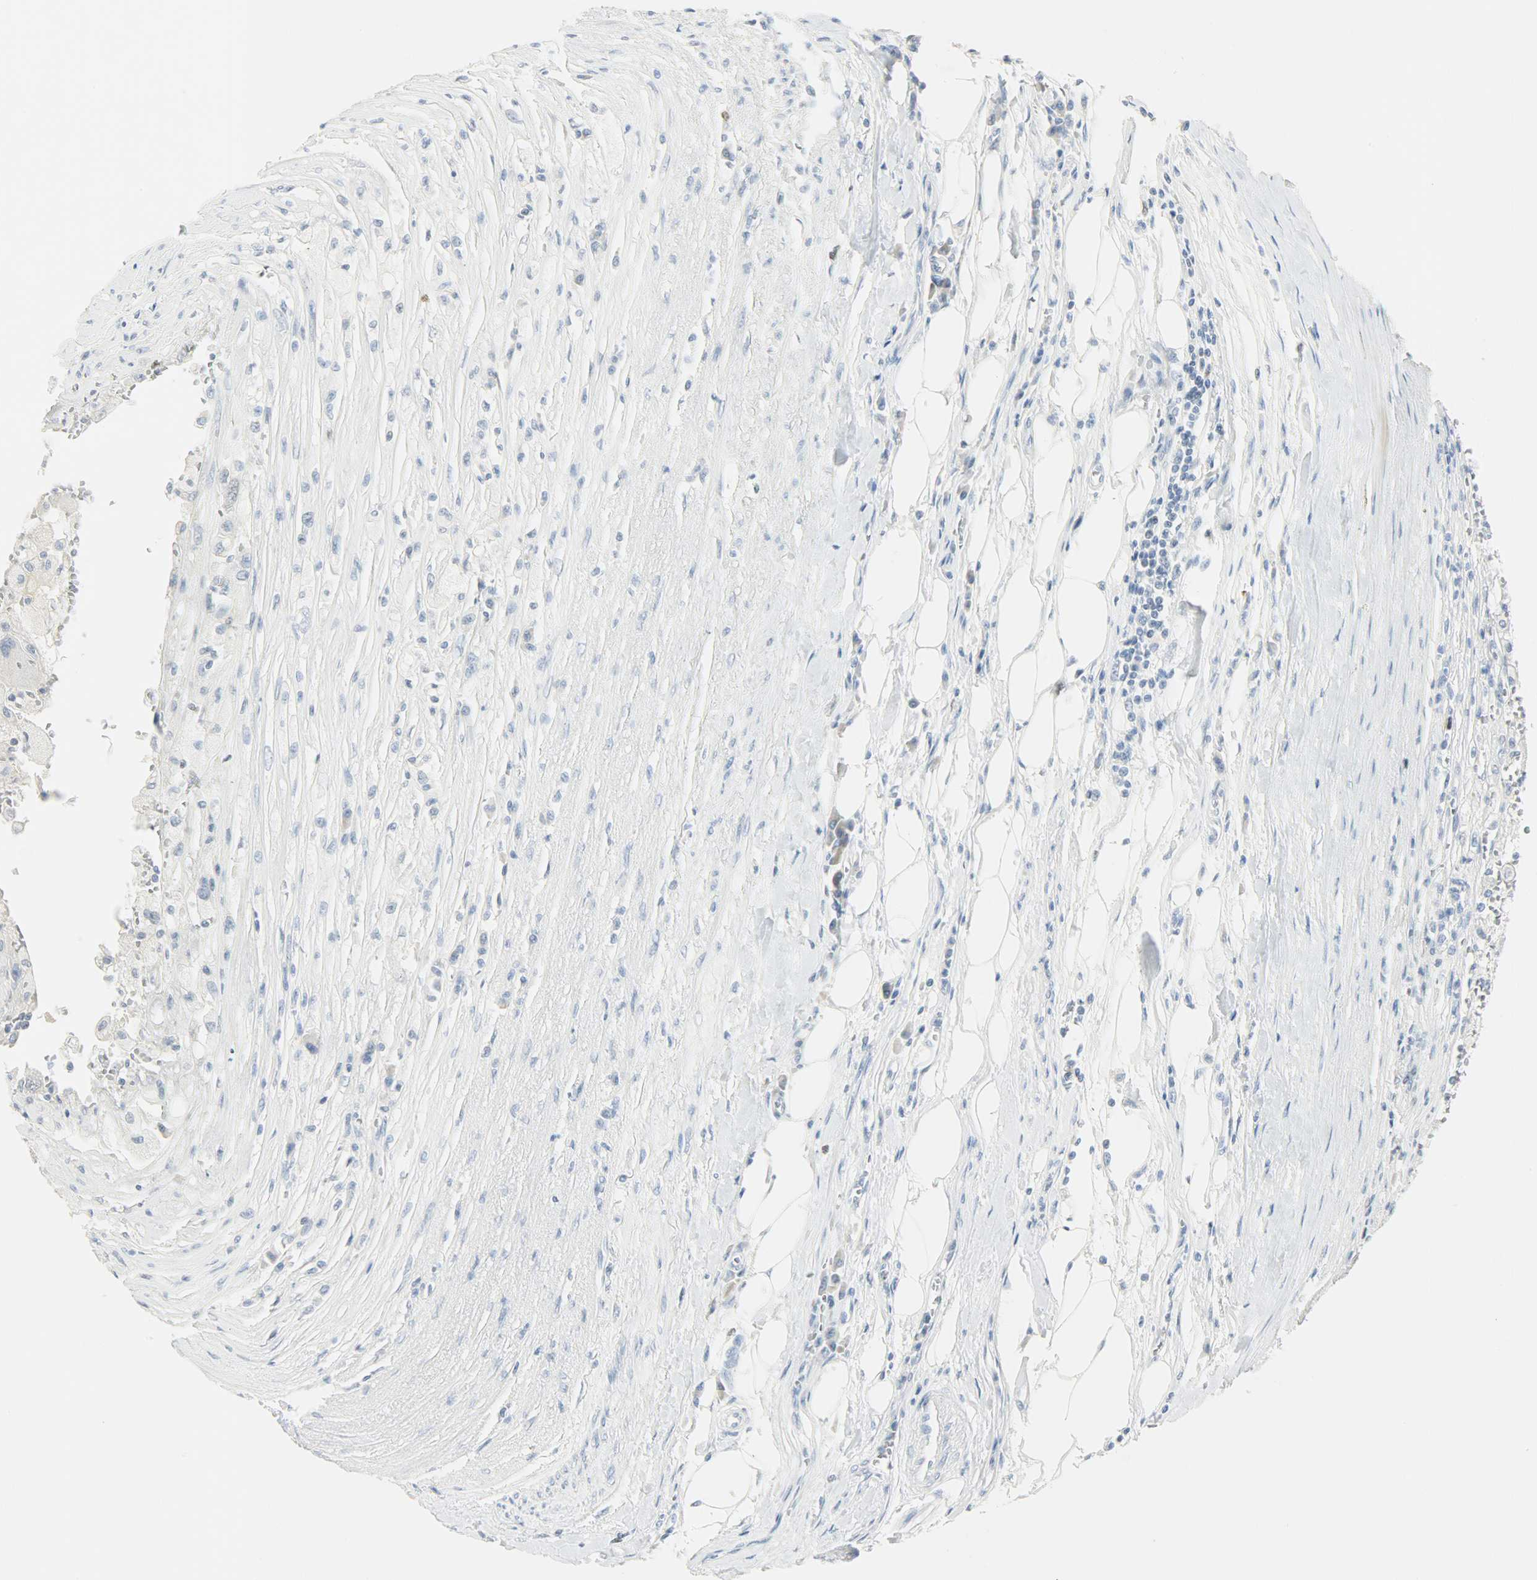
{"staining": {"intensity": "negative", "quantity": "none", "location": "none"}, "tissue": "renal cancer", "cell_type": "Tumor cells", "image_type": "cancer", "snomed": [{"axis": "morphology", "description": "Normal tissue, NOS"}, {"axis": "morphology", "description": "Adenocarcinoma, NOS"}, {"axis": "topography", "description": "Kidney"}], "caption": "Immunohistochemistry (IHC) of human renal adenocarcinoma demonstrates no expression in tumor cells. (DAB (3,3'-diaminobenzidine) IHC visualized using brightfield microscopy, high magnification).", "gene": "HELLS", "patient": {"sex": "male", "age": 71}}